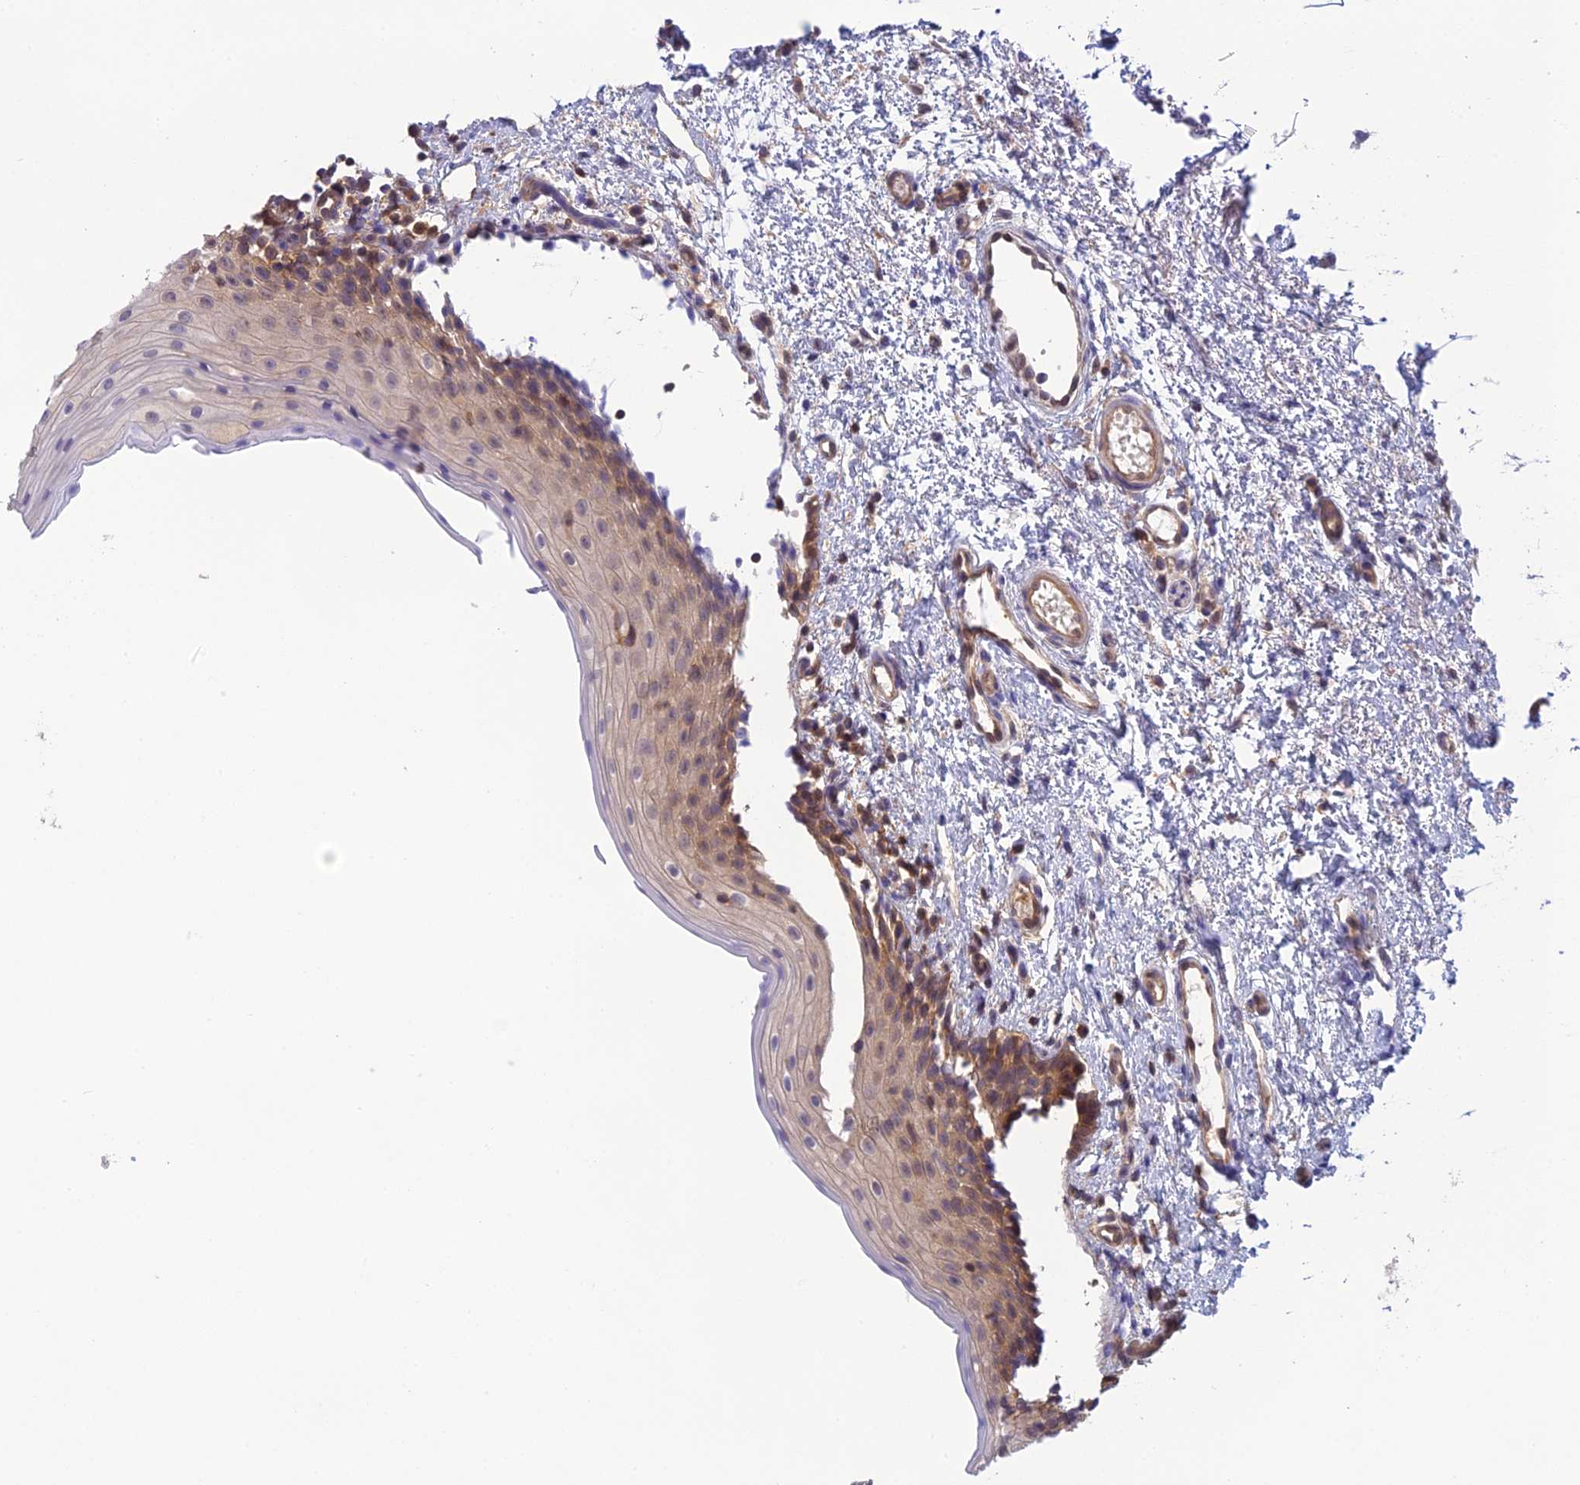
{"staining": {"intensity": "moderate", "quantity": "<25%", "location": "cytoplasmic/membranous,nuclear"}, "tissue": "oral mucosa", "cell_type": "Squamous epithelial cells", "image_type": "normal", "snomed": [{"axis": "morphology", "description": "Normal tissue, NOS"}, {"axis": "topography", "description": "Oral tissue"}], "caption": "A low amount of moderate cytoplasmic/membranous,nuclear staining is identified in about <25% of squamous epithelial cells in unremarkable oral mucosa. The protein is stained brown, and the nuclei are stained in blue (DAB (3,3'-diaminobenzidine) IHC with brightfield microscopy, high magnification).", "gene": "HINT1", "patient": {"sex": "female", "age": 13}}